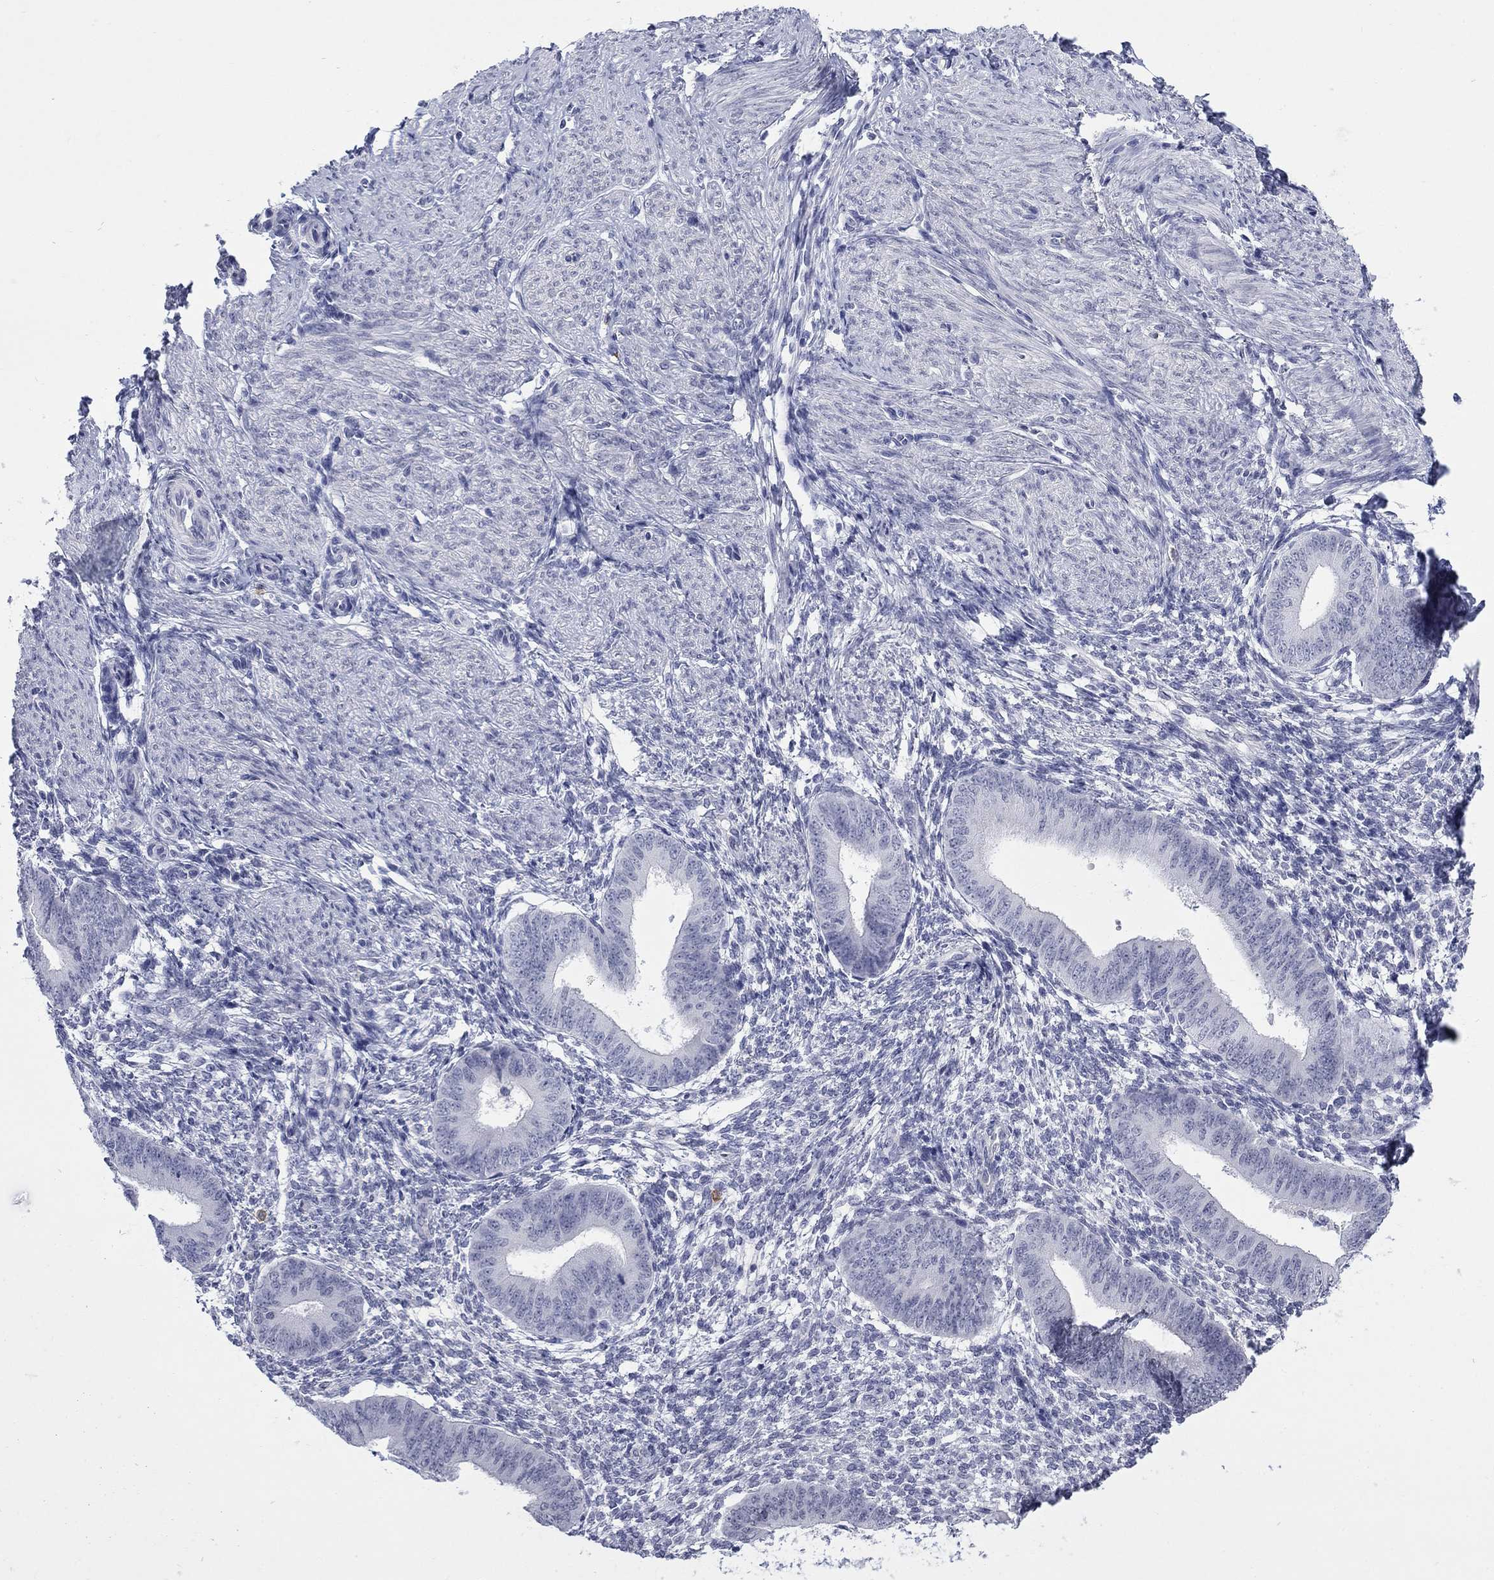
{"staining": {"intensity": "negative", "quantity": "none", "location": "none"}, "tissue": "endometrium", "cell_type": "Cells in endometrial stroma", "image_type": "normal", "snomed": [{"axis": "morphology", "description": "Normal tissue, NOS"}, {"axis": "topography", "description": "Endometrium"}], "caption": "High magnification brightfield microscopy of unremarkable endometrium stained with DAB (brown) and counterstained with hematoxylin (blue): cells in endometrial stroma show no significant positivity.", "gene": "ECEL1", "patient": {"sex": "female", "age": 47}}